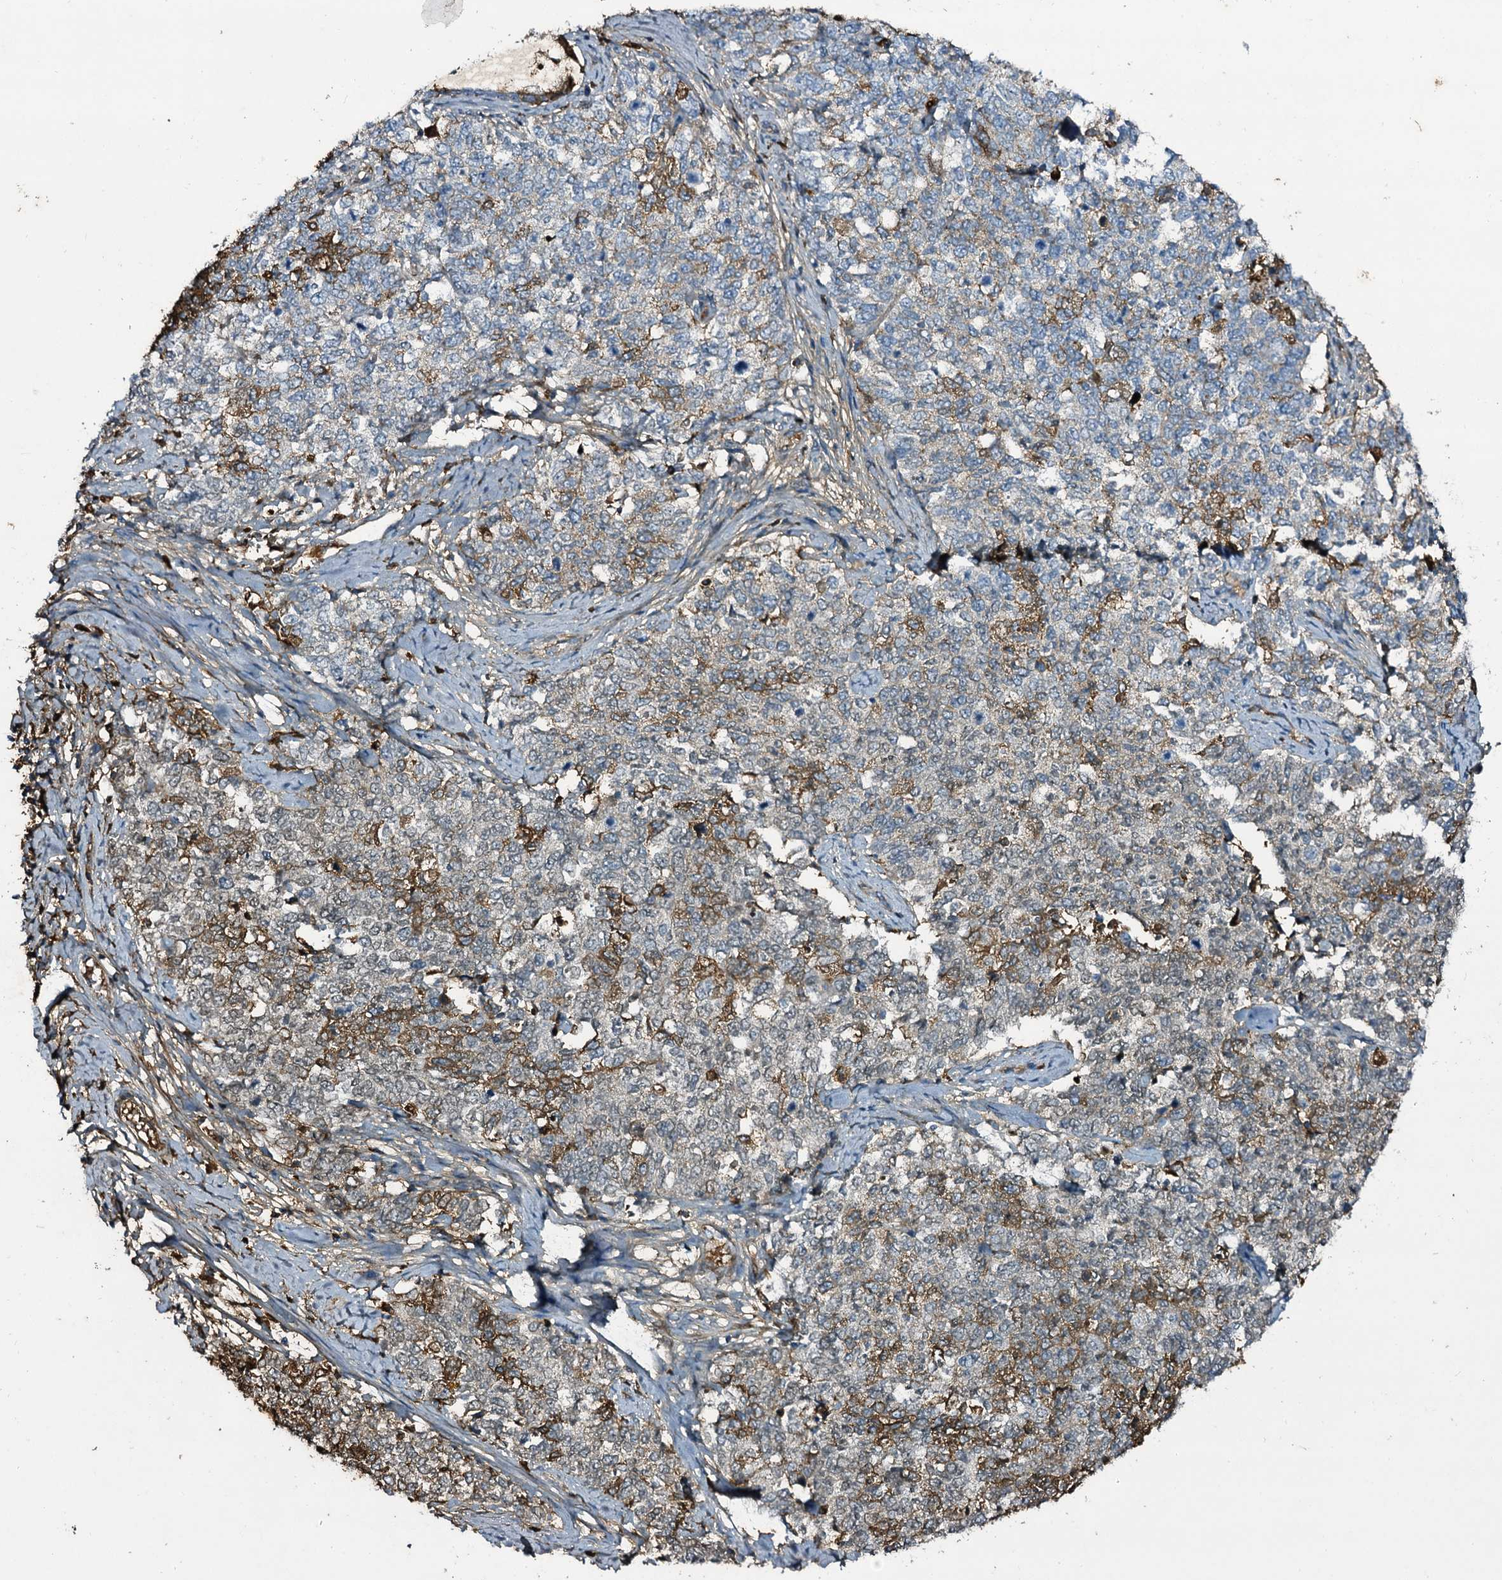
{"staining": {"intensity": "moderate", "quantity": "25%-75%", "location": "cytoplasmic/membranous"}, "tissue": "cervical cancer", "cell_type": "Tumor cells", "image_type": "cancer", "snomed": [{"axis": "morphology", "description": "Squamous cell carcinoma, NOS"}, {"axis": "topography", "description": "Cervix"}], "caption": "Tumor cells demonstrate moderate cytoplasmic/membranous expression in approximately 25%-75% of cells in cervical squamous cell carcinoma.", "gene": "EDN1", "patient": {"sex": "female", "age": 63}}